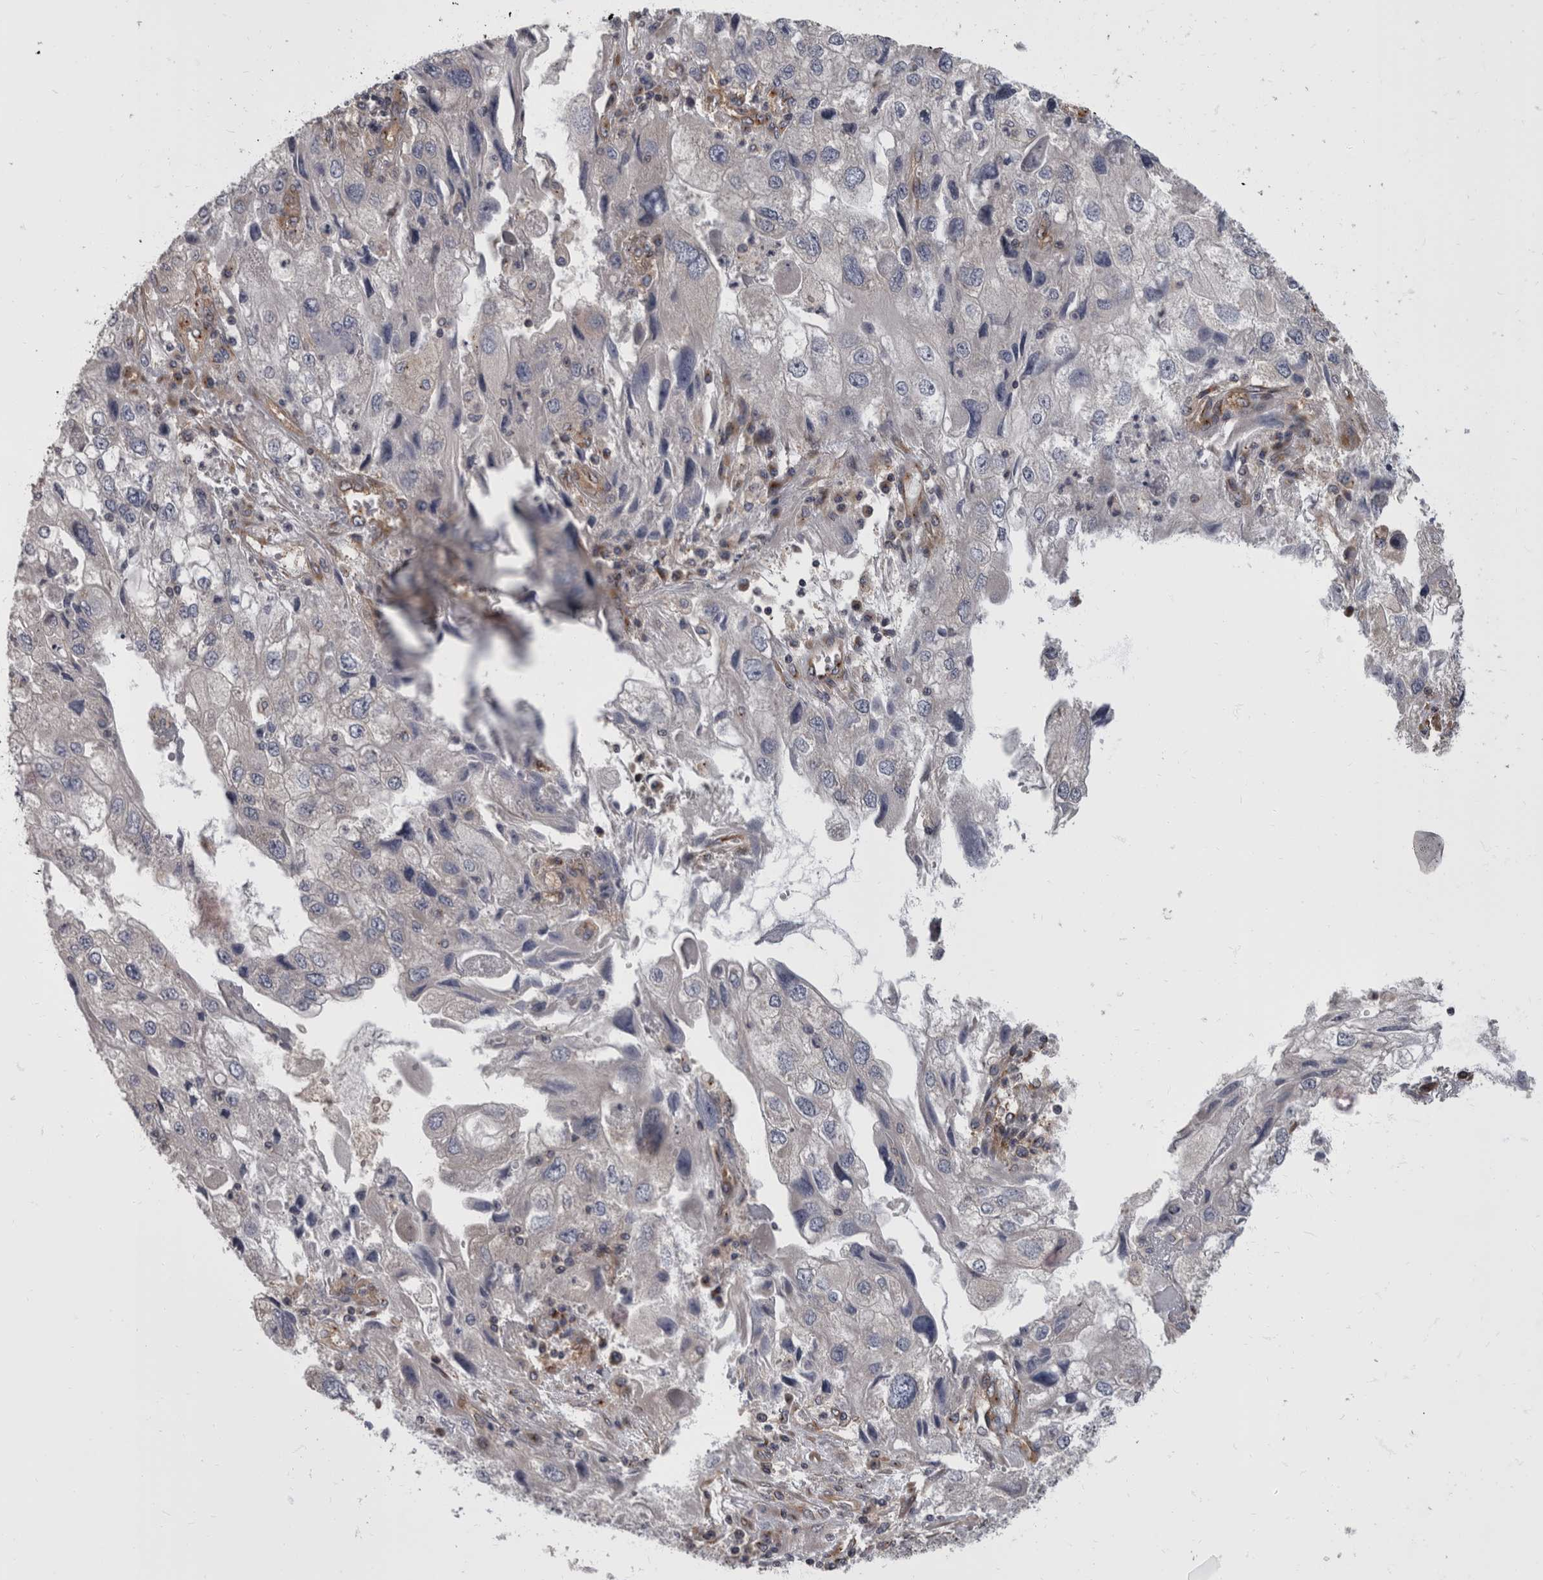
{"staining": {"intensity": "negative", "quantity": "none", "location": "none"}, "tissue": "endometrial cancer", "cell_type": "Tumor cells", "image_type": "cancer", "snomed": [{"axis": "morphology", "description": "Adenocarcinoma, NOS"}, {"axis": "topography", "description": "Endometrium"}], "caption": "A micrograph of endometrial cancer stained for a protein demonstrates no brown staining in tumor cells.", "gene": "HOOK3", "patient": {"sex": "female", "age": 49}}